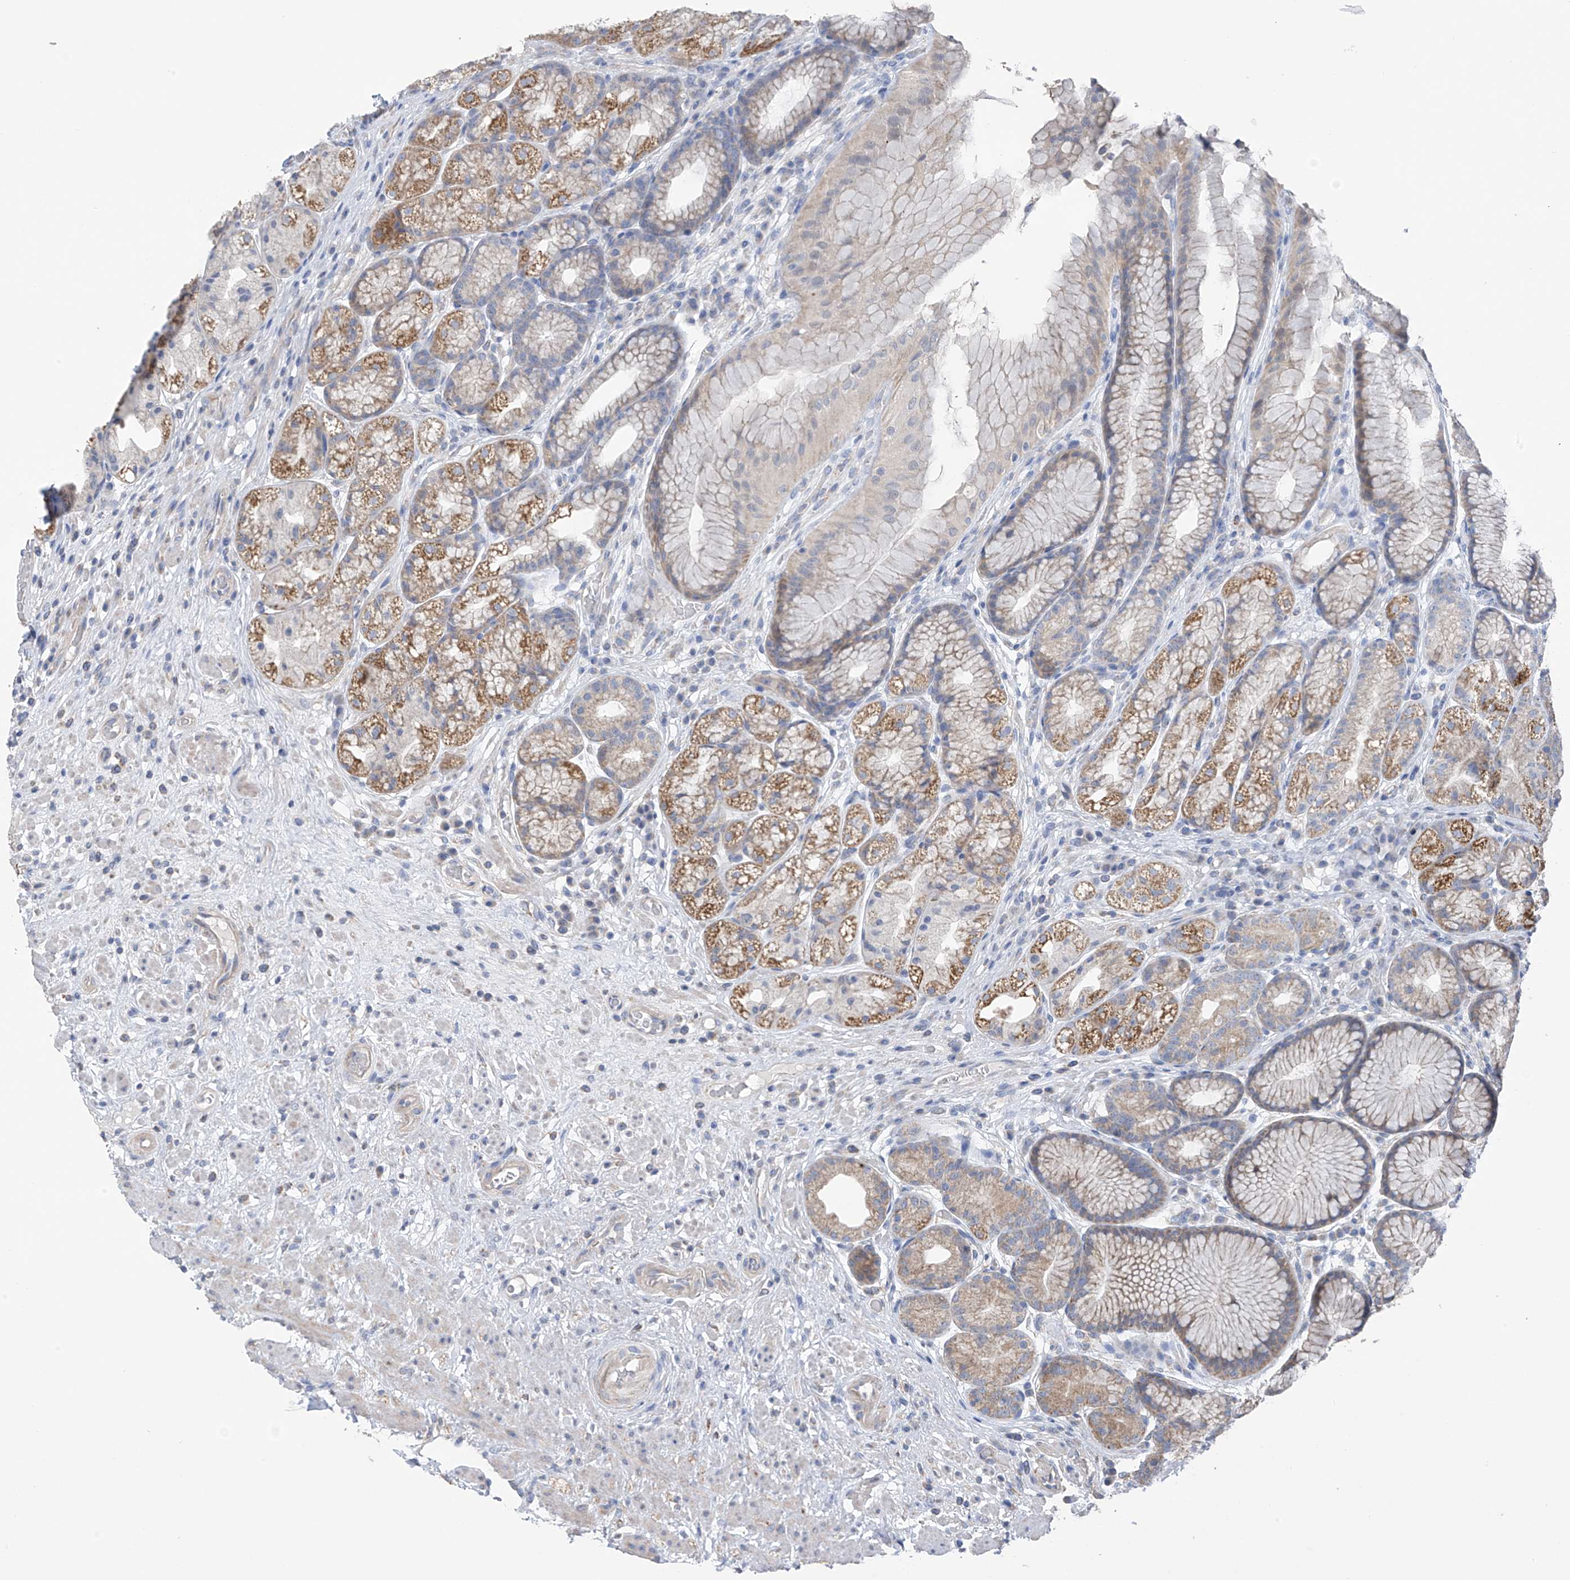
{"staining": {"intensity": "moderate", "quantity": "25%-75%", "location": "cytoplasmic/membranous"}, "tissue": "stomach", "cell_type": "Glandular cells", "image_type": "normal", "snomed": [{"axis": "morphology", "description": "Normal tissue, NOS"}, {"axis": "topography", "description": "Stomach"}], "caption": "IHC of benign human stomach reveals medium levels of moderate cytoplasmic/membranous expression in about 25%-75% of glandular cells.", "gene": "SYN3", "patient": {"sex": "male", "age": 57}}